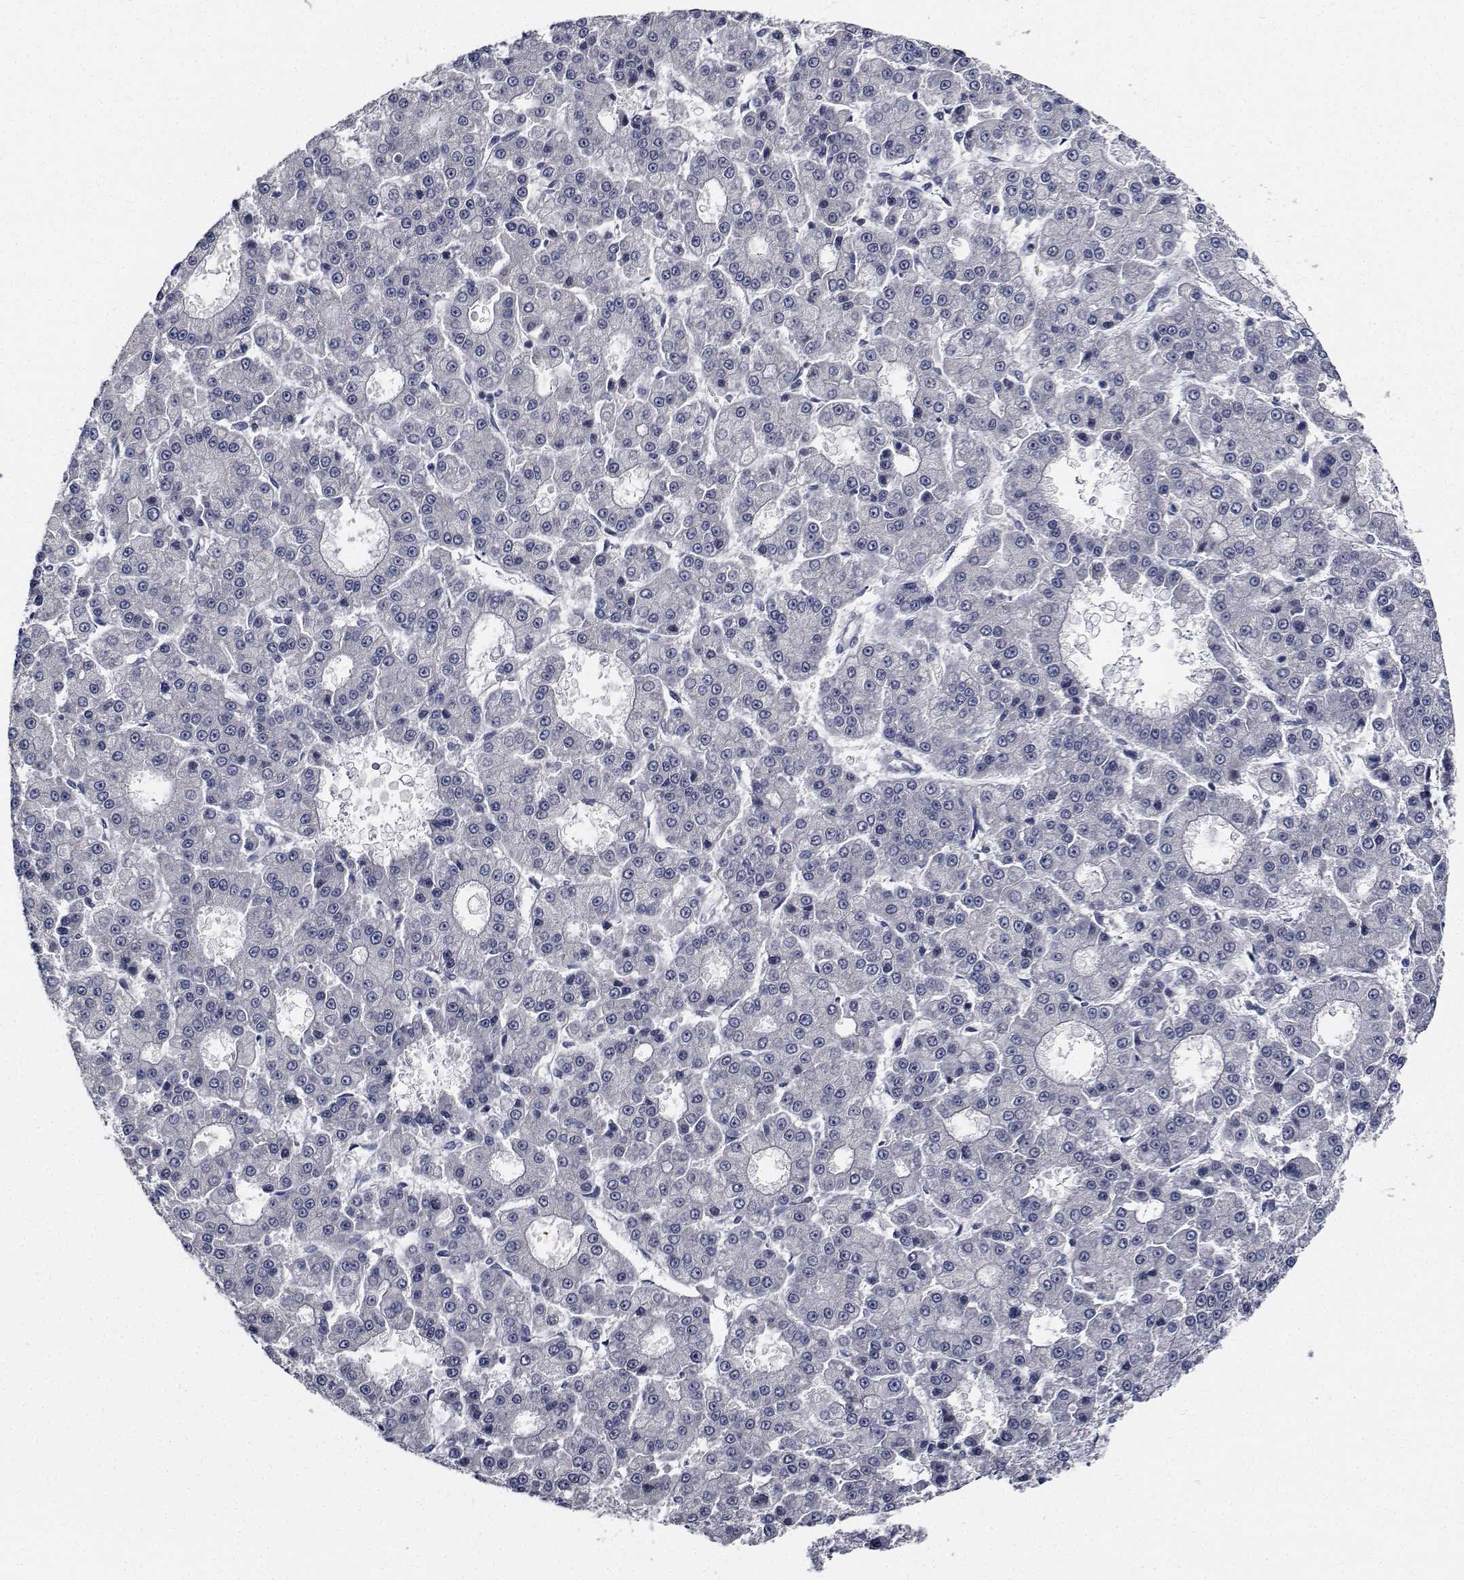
{"staining": {"intensity": "negative", "quantity": "none", "location": "none"}, "tissue": "liver cancer", "cell_type": "Tumor cells", "image_type": "cancer", "snomed": [{"axis": "morphology", "description": "Carcinoma, Hepatocellular, NOS"}, {"axis": "topography", "description": "Liver"}], "caption": "DAB immunohistochemical staining of human hepatocellular carcinoma (liver) exhibits no significant expression in tumor cells.", "gene": "NVL", "patient": {"sex": "male", "age": 70}}